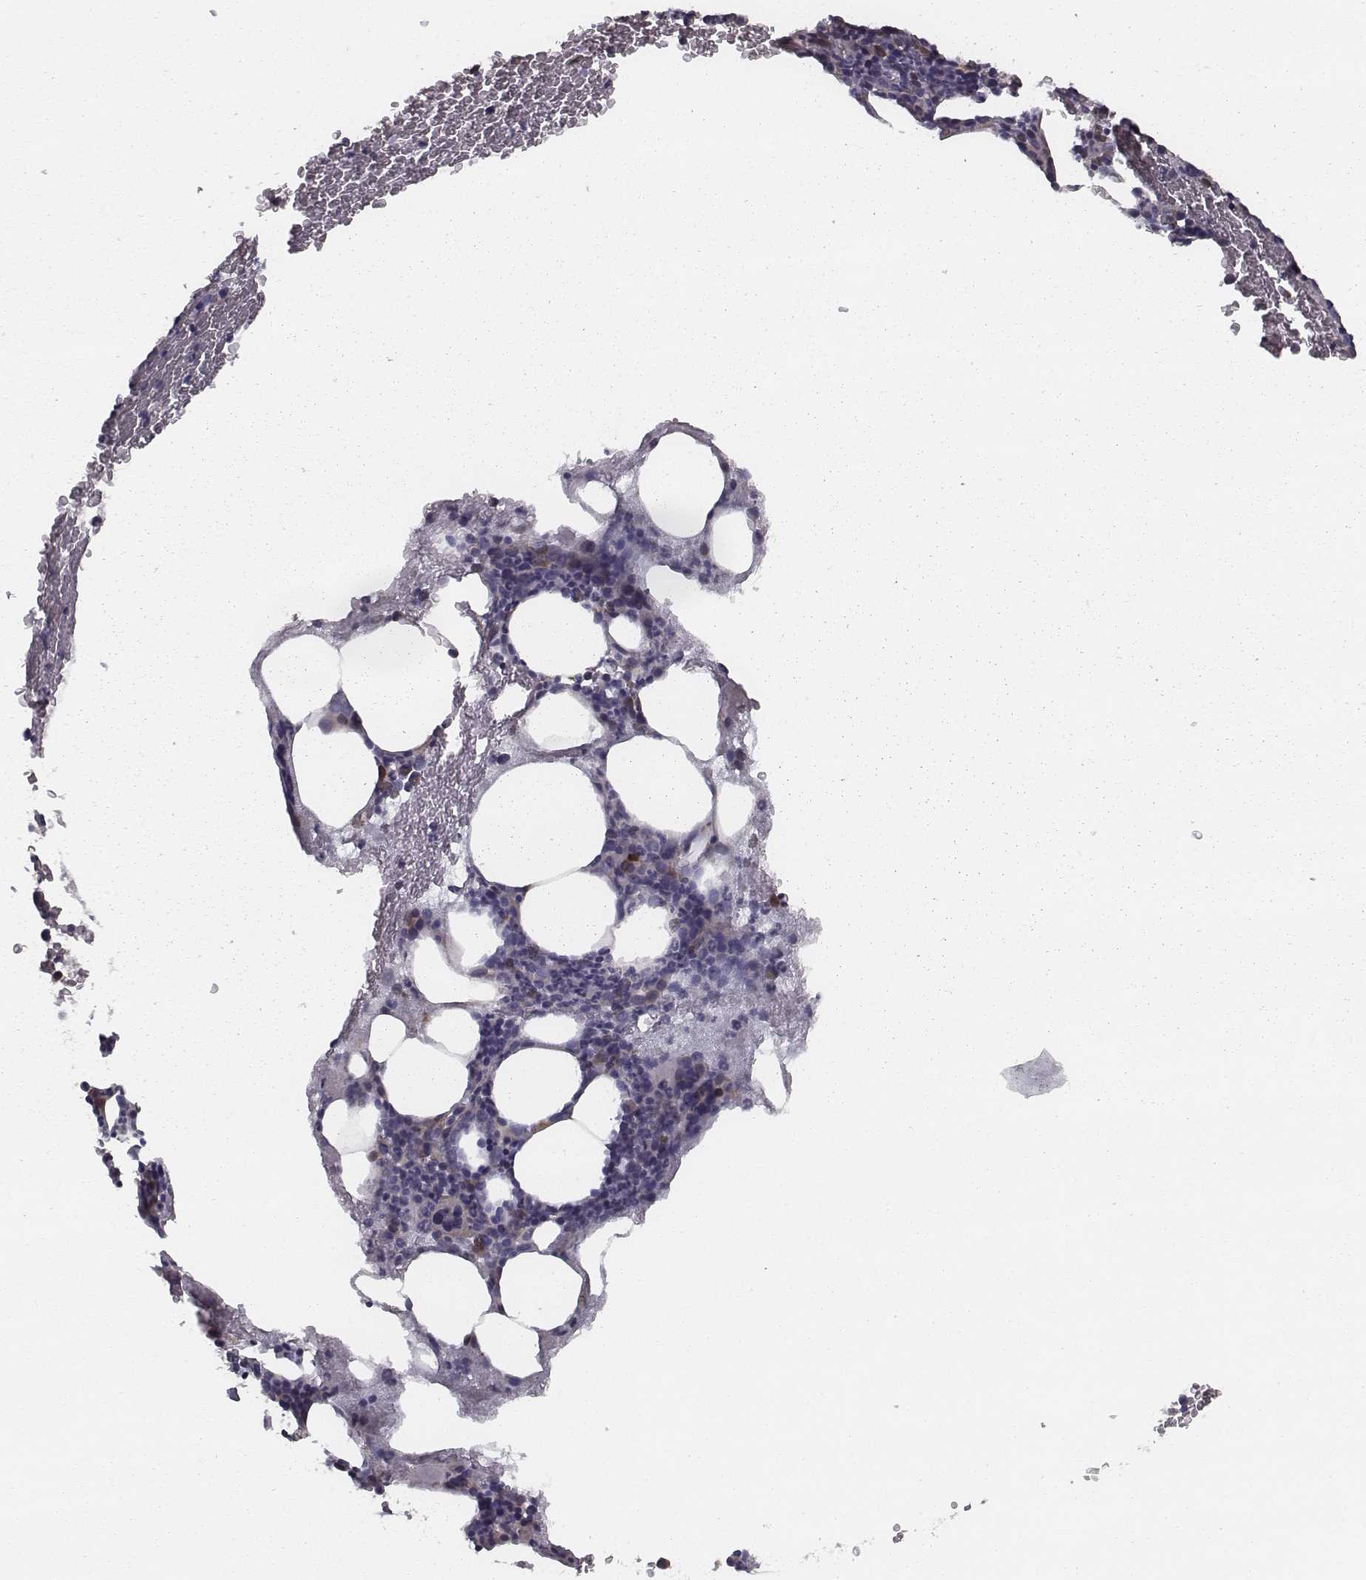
{"staining": {"intensity": "strong", "quantity": "<25%", "location": "cytoplasmic/membranous"}, "tissue": "bone marrow", "cell_type": "Hematopoietic cells", "image_type": "normal", "snomed": [{"axis": "morphology", "description": "Normal tissue, NOS"}, {"axis": "topography", "description": "Bone marrow"}], "caption": "Immunohistochemistry (IHC) photomicrograph of benign bone marrow: human bone marrow stained using immunohistochemistry reveals medium levels of strong protein expression localized specifically in the cytoplasmic/membranous of hematopoietic cells, appearing as a cytoplasmic/membranous brown color.", "gene": "ISYNA1", "patient": {"sex": "male", "age": 89}}